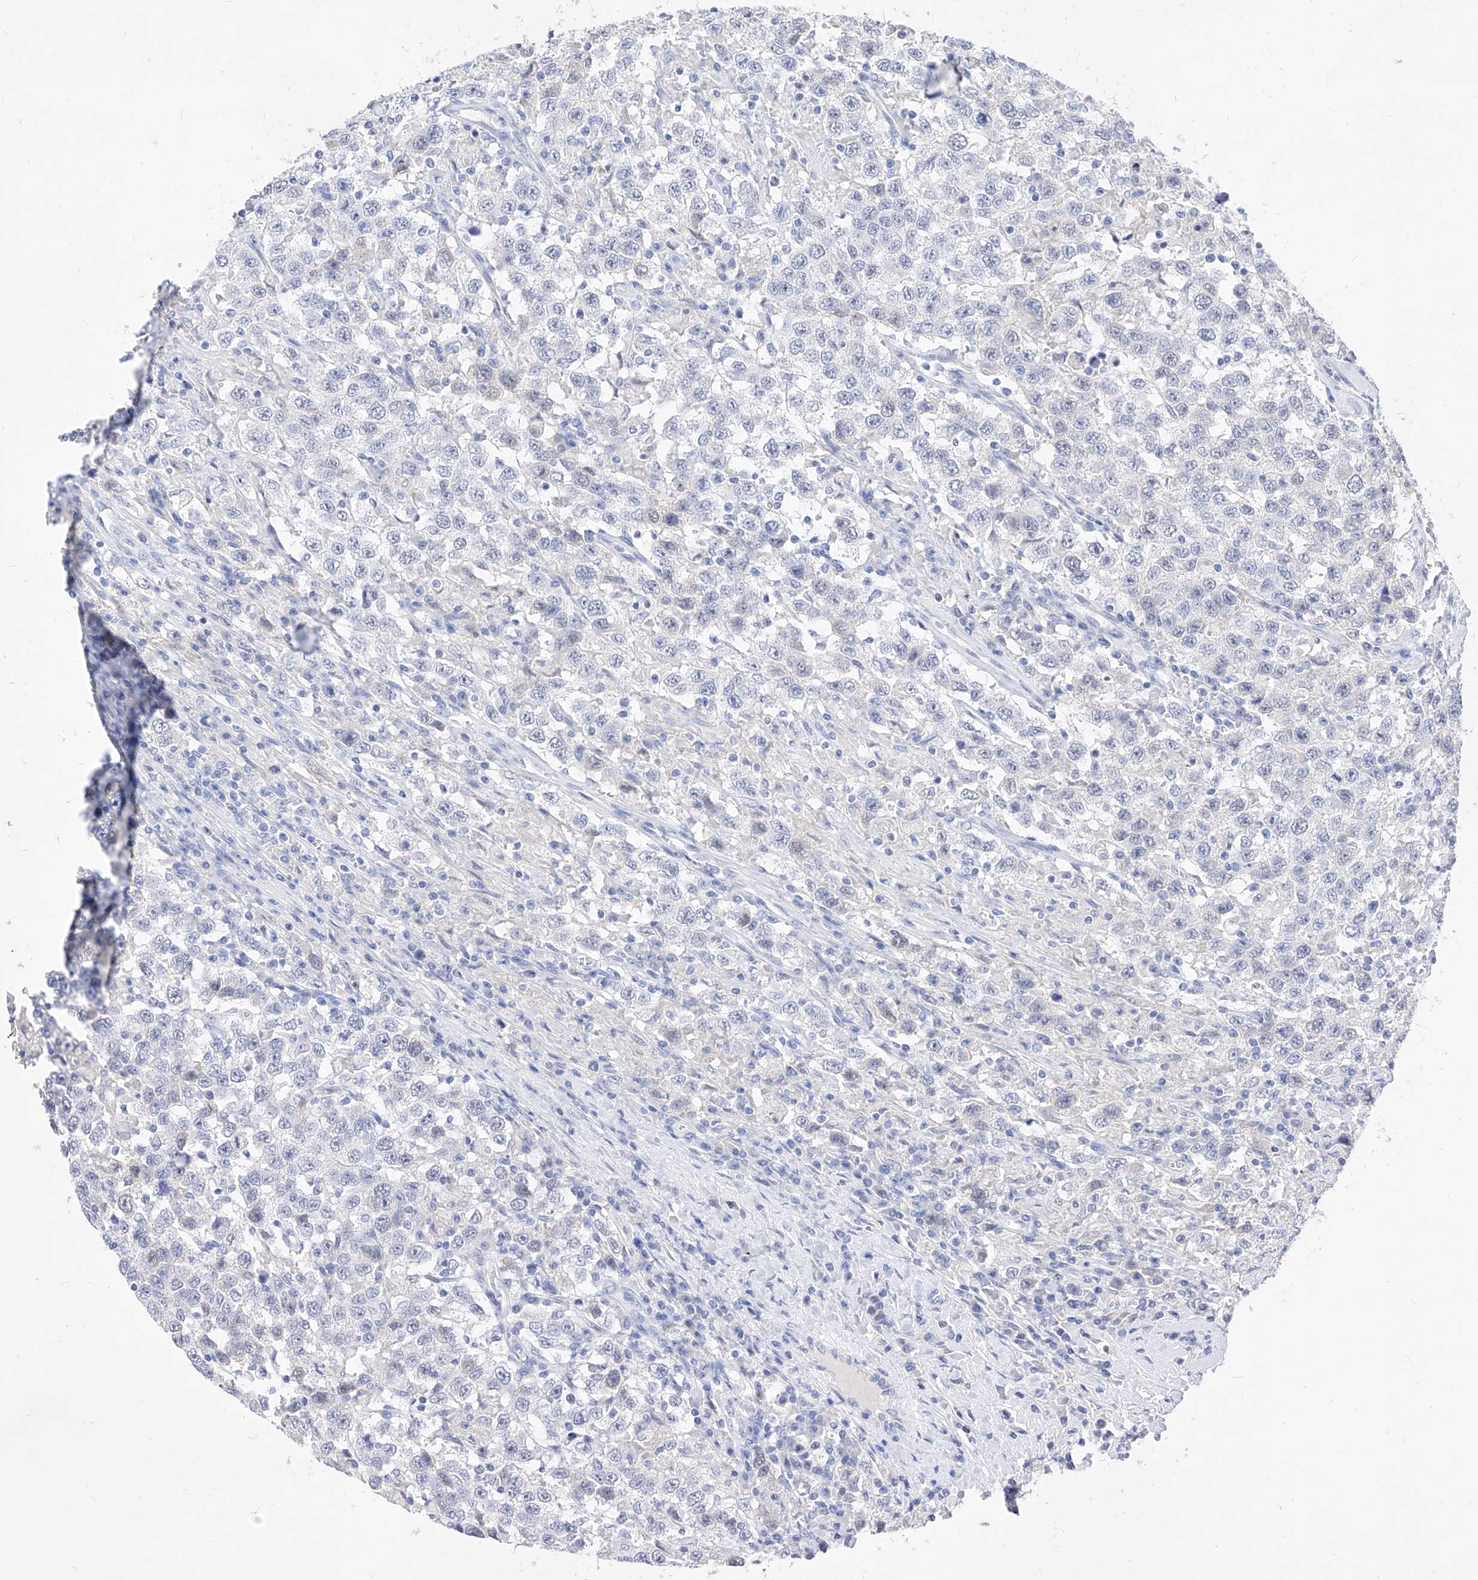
{"staining": {"intensity": "negative", "quantity": "none", "location": "none"}, "tissue": "testis cancer", "cell_type": "Tumor cells", "image_type": "cancer", "snomed": [{"axis": "morphology", "description": "Seminoma, NOS"}, {"axis": "topography", "description": "Testis"}], "caption": "High power microscopy photomicrograph of an immunohistochemistry (IHC) image of testis cancer, revealing no significant positivity in tumor cells.", "gene": "VAX1", "patient": {"sex": "male", "age": 41}}